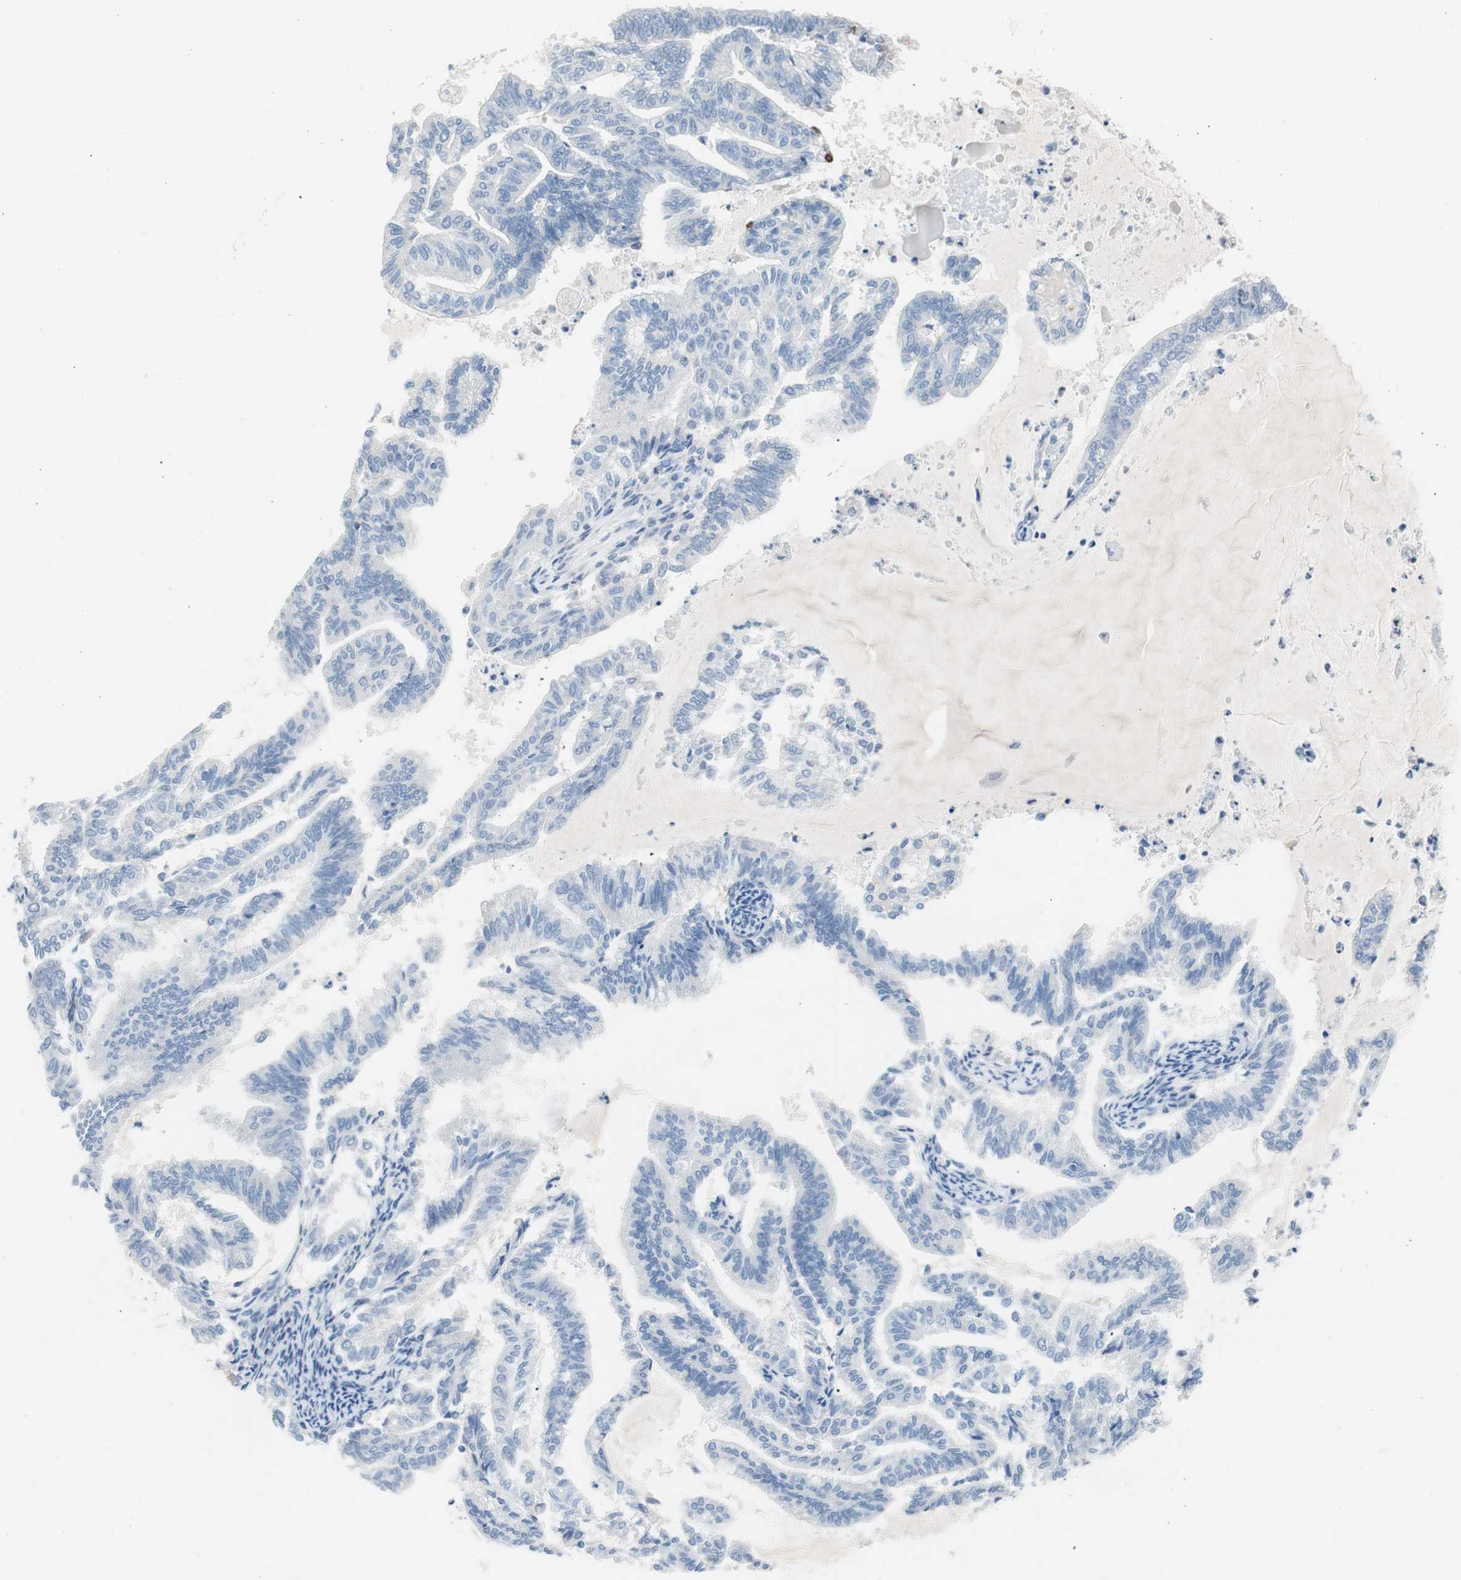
{"staining": {"intensity": "negative", "quantity": "none", "location": "none"}, "tissue": "endometrial cancer", "cell_type": "Tumor cells", "image_type": "cancer", "snomed": [{"axis": "morphology", "description": "Adenocarcinoma, NOS"}, {"axis": "topography", "description": "Endometrium"}], "caption": "An immunohistochemistry photomicrograph of endometrial cancer is shown. There is no staining in tumor cells of endometrial cancer. (DAB (3,3'-diaminobenzidine) immunohistochemistry, high magnification).", "gene": "FOSL1", "patient": {"sex": "female", "age": 79}}